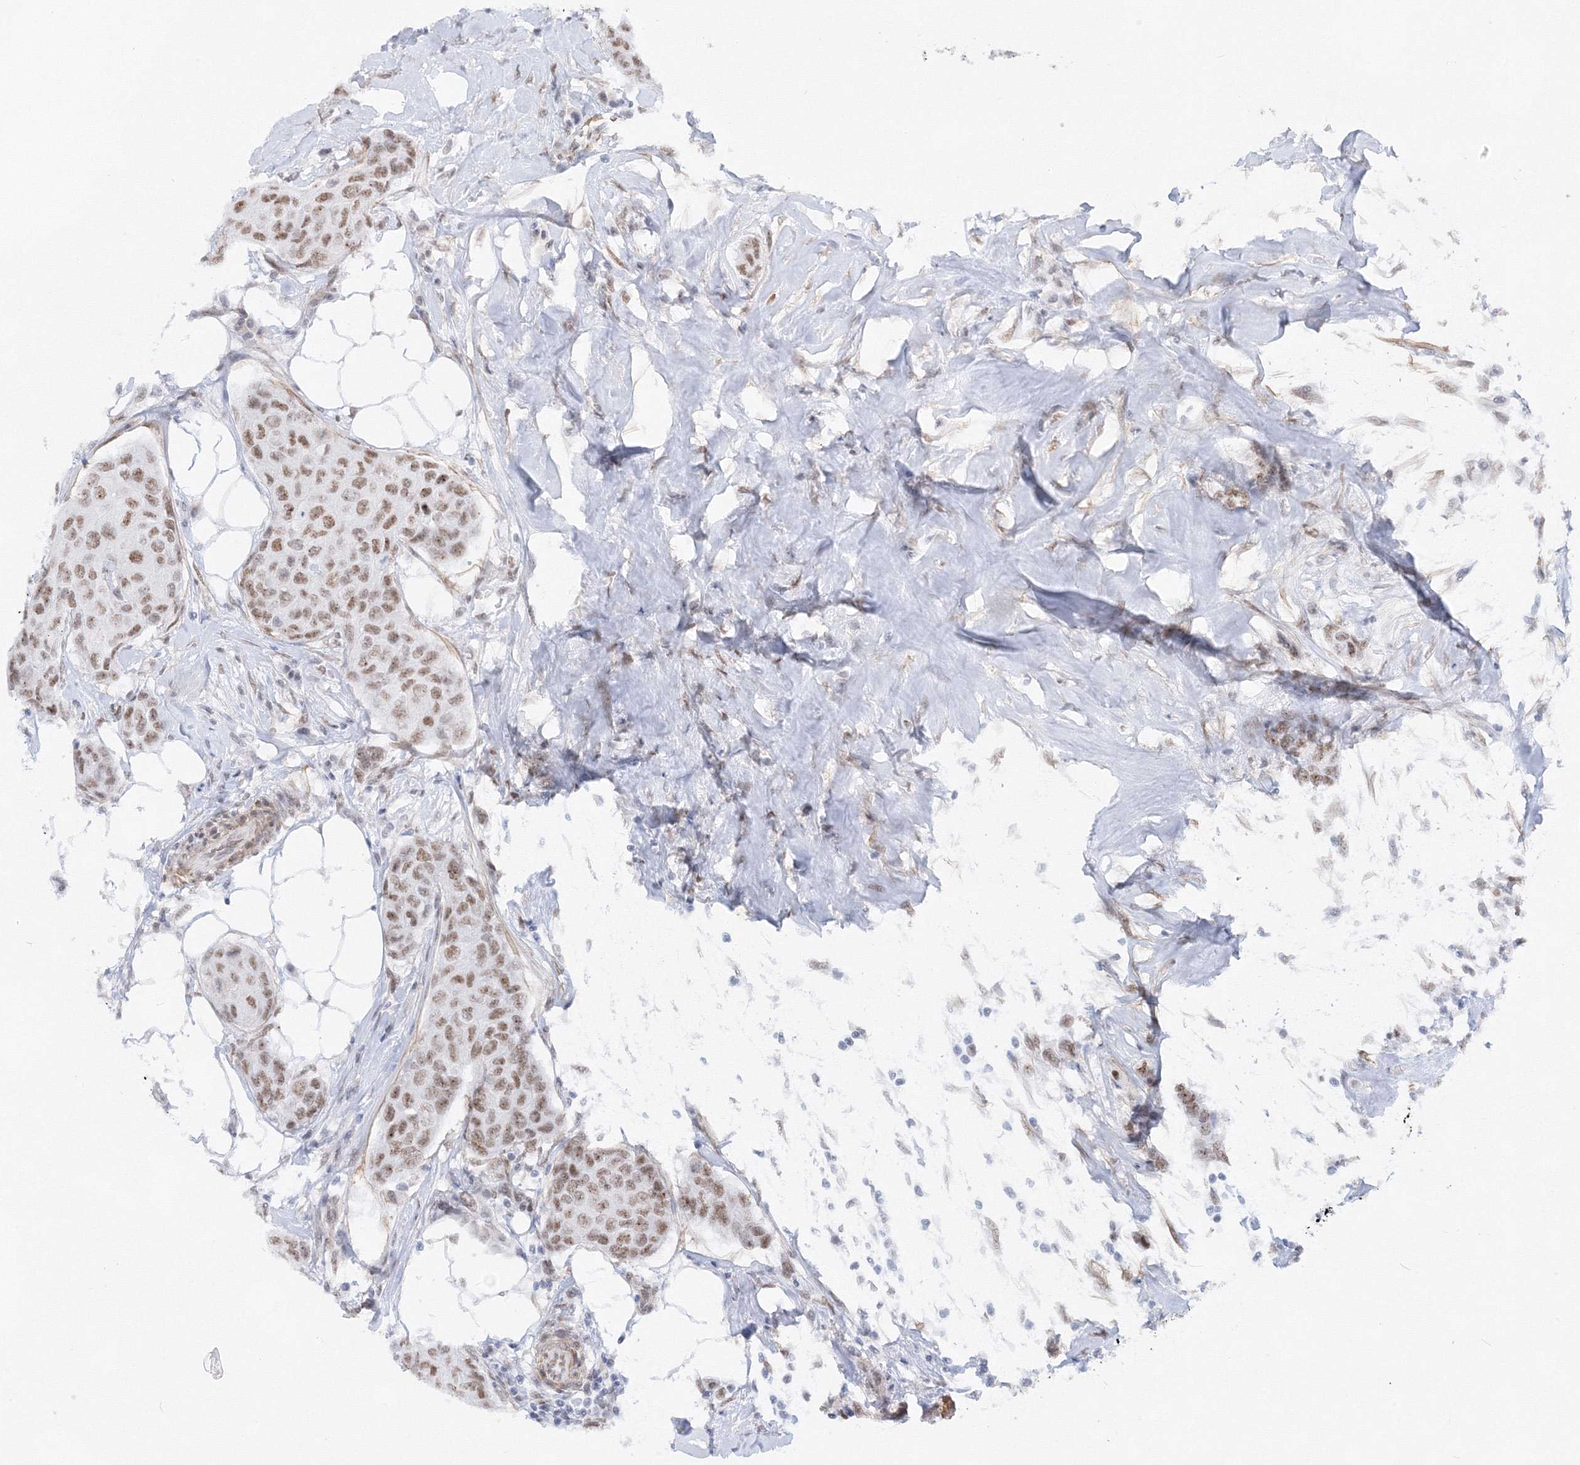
{"staining": {"intensity": "weak", "quantity": ">75%", "location": "nuclear"}, "tissue": "breast cancer", "cell_type": "Tumor cells", "image_type": "cancer", "snomed": [{"axis": "morphology", "description": "Duct carcinoma"}, {"axis": "topography", "description": "Breast"}], "caption": "Protein analysis of breast cancer (invasive ductal carcinoma) tissue shows weak nuclear positivity in approximately >75% of tumor cells. The staining is performed using DAB (3,3'-diaminobenzidine) brown chromogen to label protein expression. The nuclei are counter-stained blue using hematoxylin.", "gene": "ZNF638", "patient": {"sex": "female", "age": 80}}